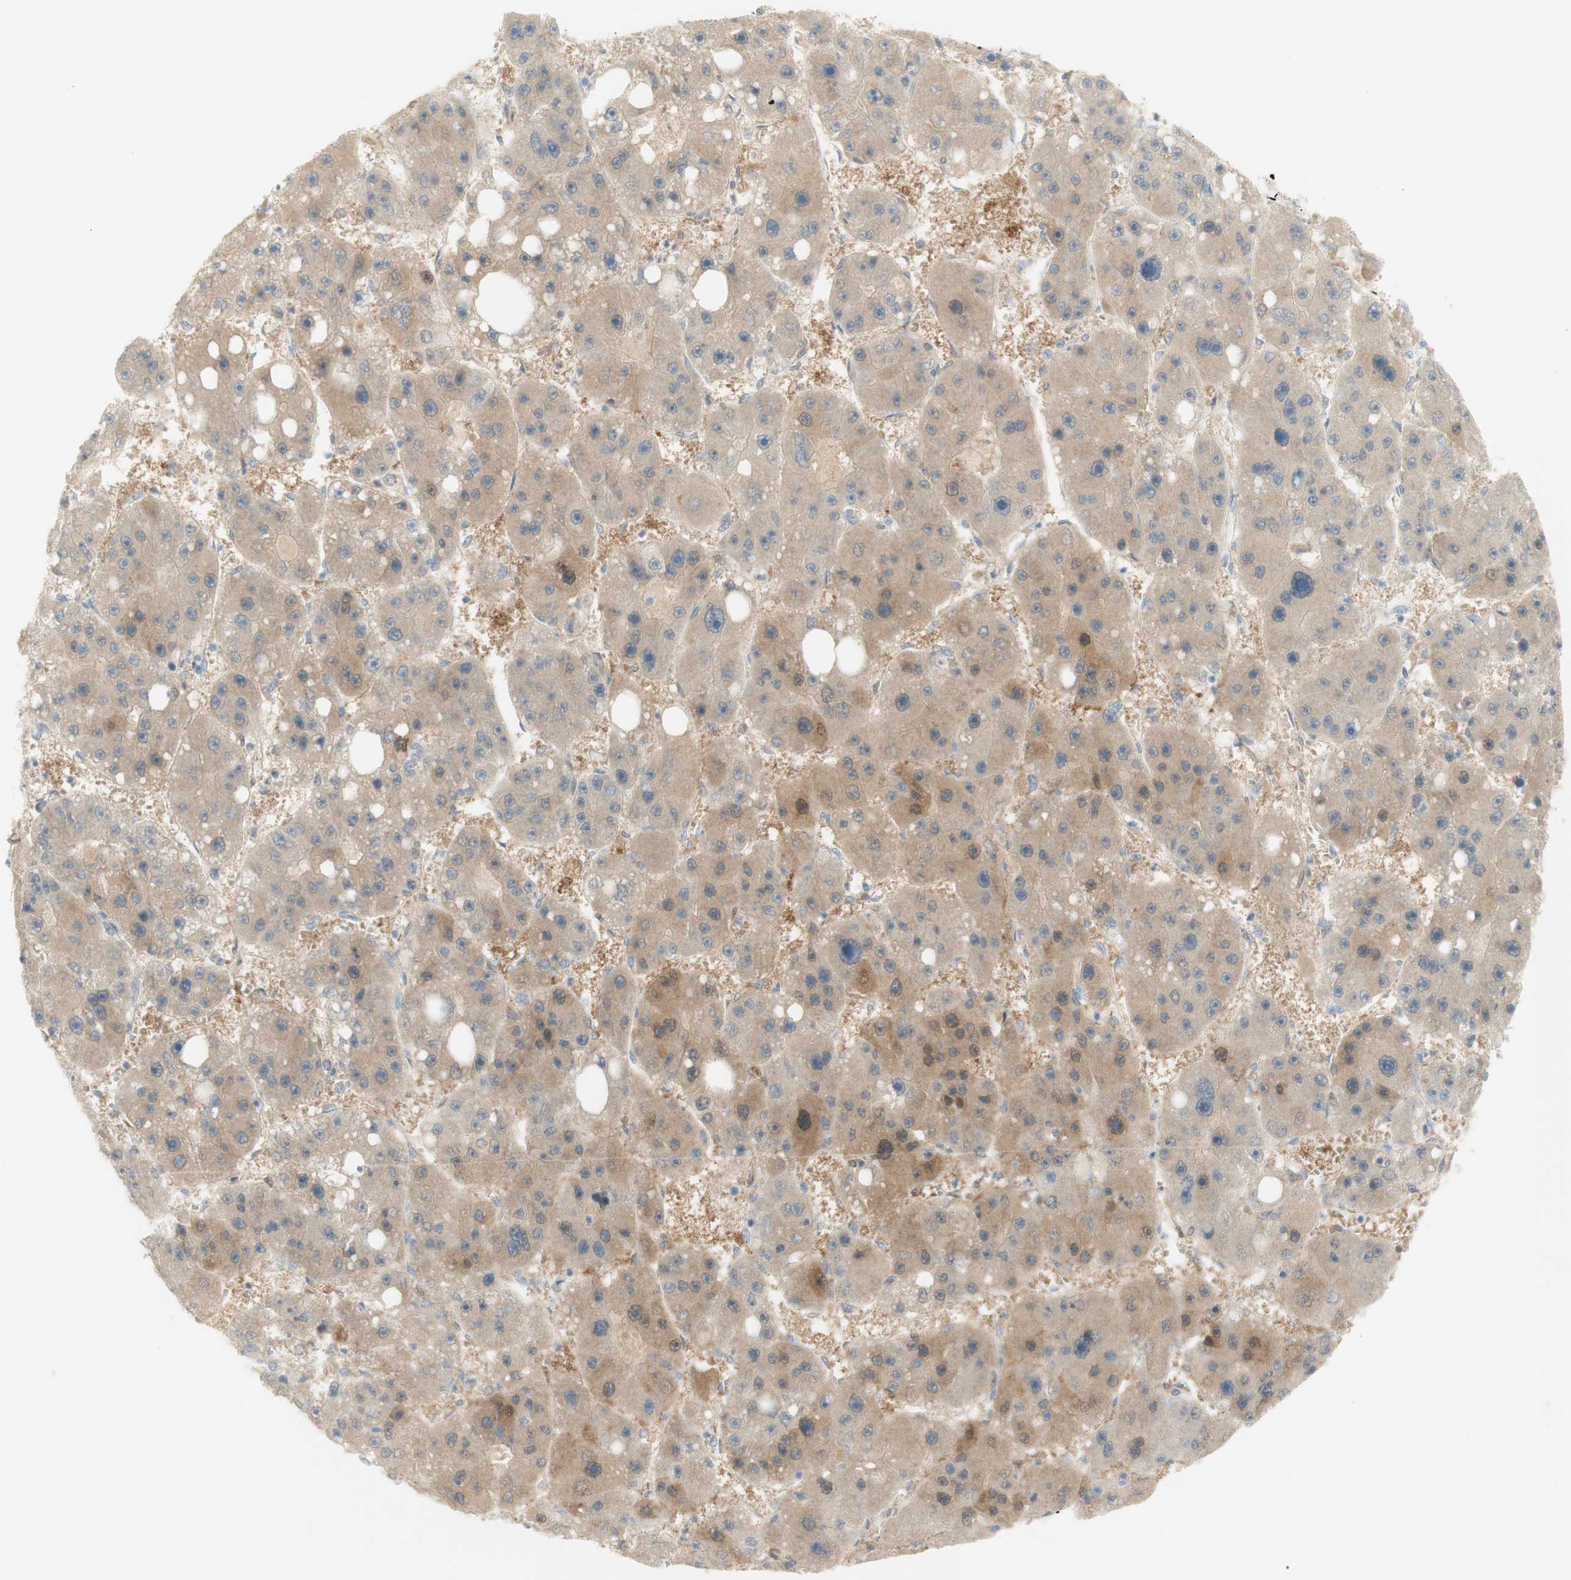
{"staining": {"intensity": "weak", "quantity": ">75%", "location": "cytoplasmic/membranous,nuclear"}, "tissue": "liver cancer", "cell_type": "Tumor cells", "image_type": "cancer", "snomed": [{"axis": "morphology", "description": "Carcinoma, Hepatocellular, NOS"}, {"axis": "topography", "description": "Liver"}], "caption": "Tumor cells display low levels of weak cytoplasmic/membranous and nuclear staining in approximately >75% of cells in liver cancer.", "gene": "SELENBP1", "patient": {"sex": "female", "age": 61}}